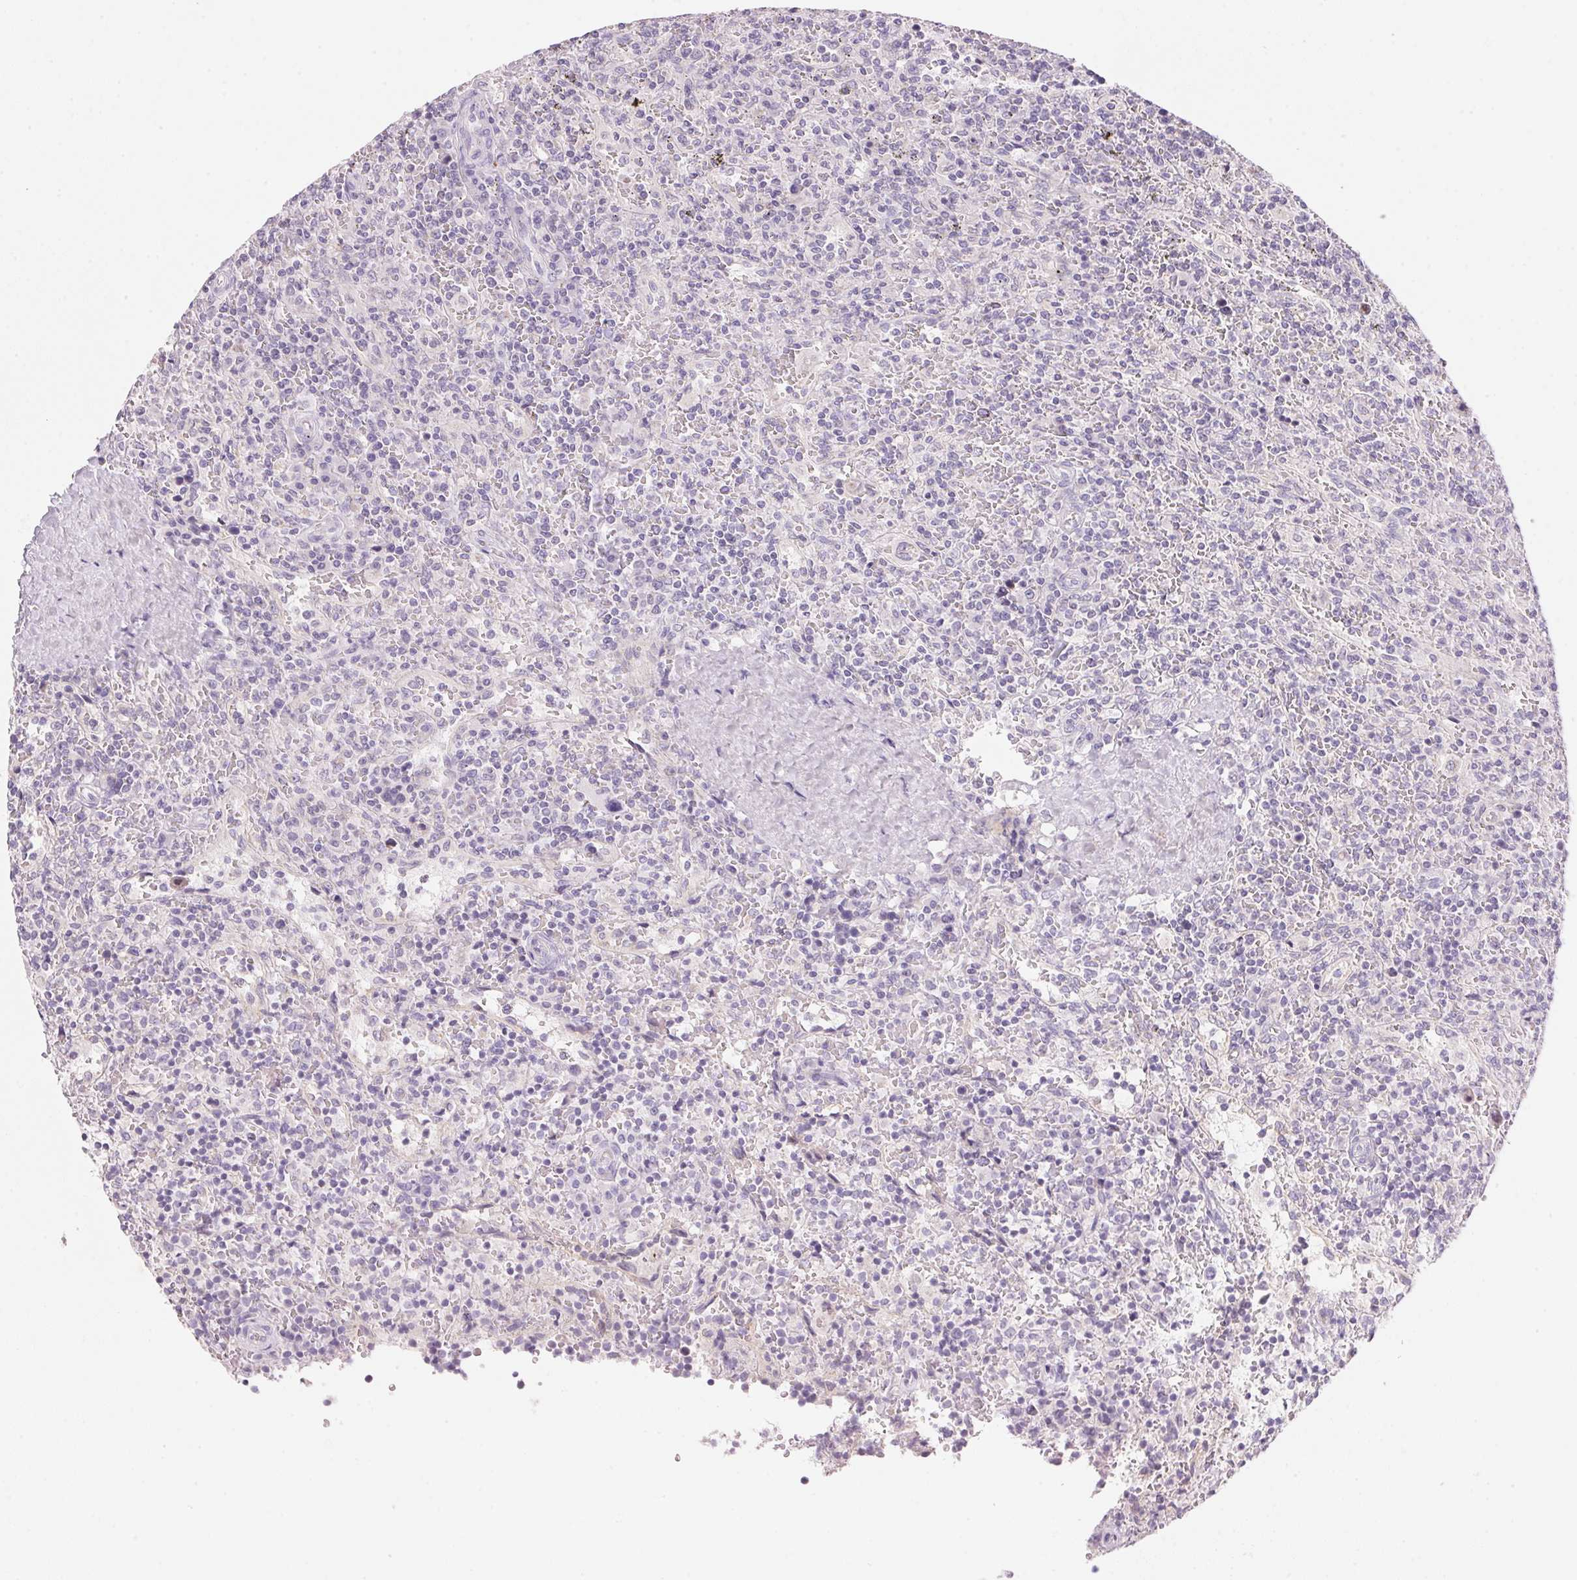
{"staining": {"intensity": "negative", "quantity": "none", "location": "none"}, "tissue": "lymphoma", "cell_type": "Tumor cells", "image_type": "cancer", "snomed": [{"axis": "morphology", "description": "Malignant lymphoma, non-Hodgkin's type, Low grade"}, {"axis": "topography", "description": "Spleen"}], "caption": "Lymphoma stained for a protein using IHC shows no expression tumor cells.", "gene": "CYP11B1", "patient": {"sex": "male", "age": 62}}